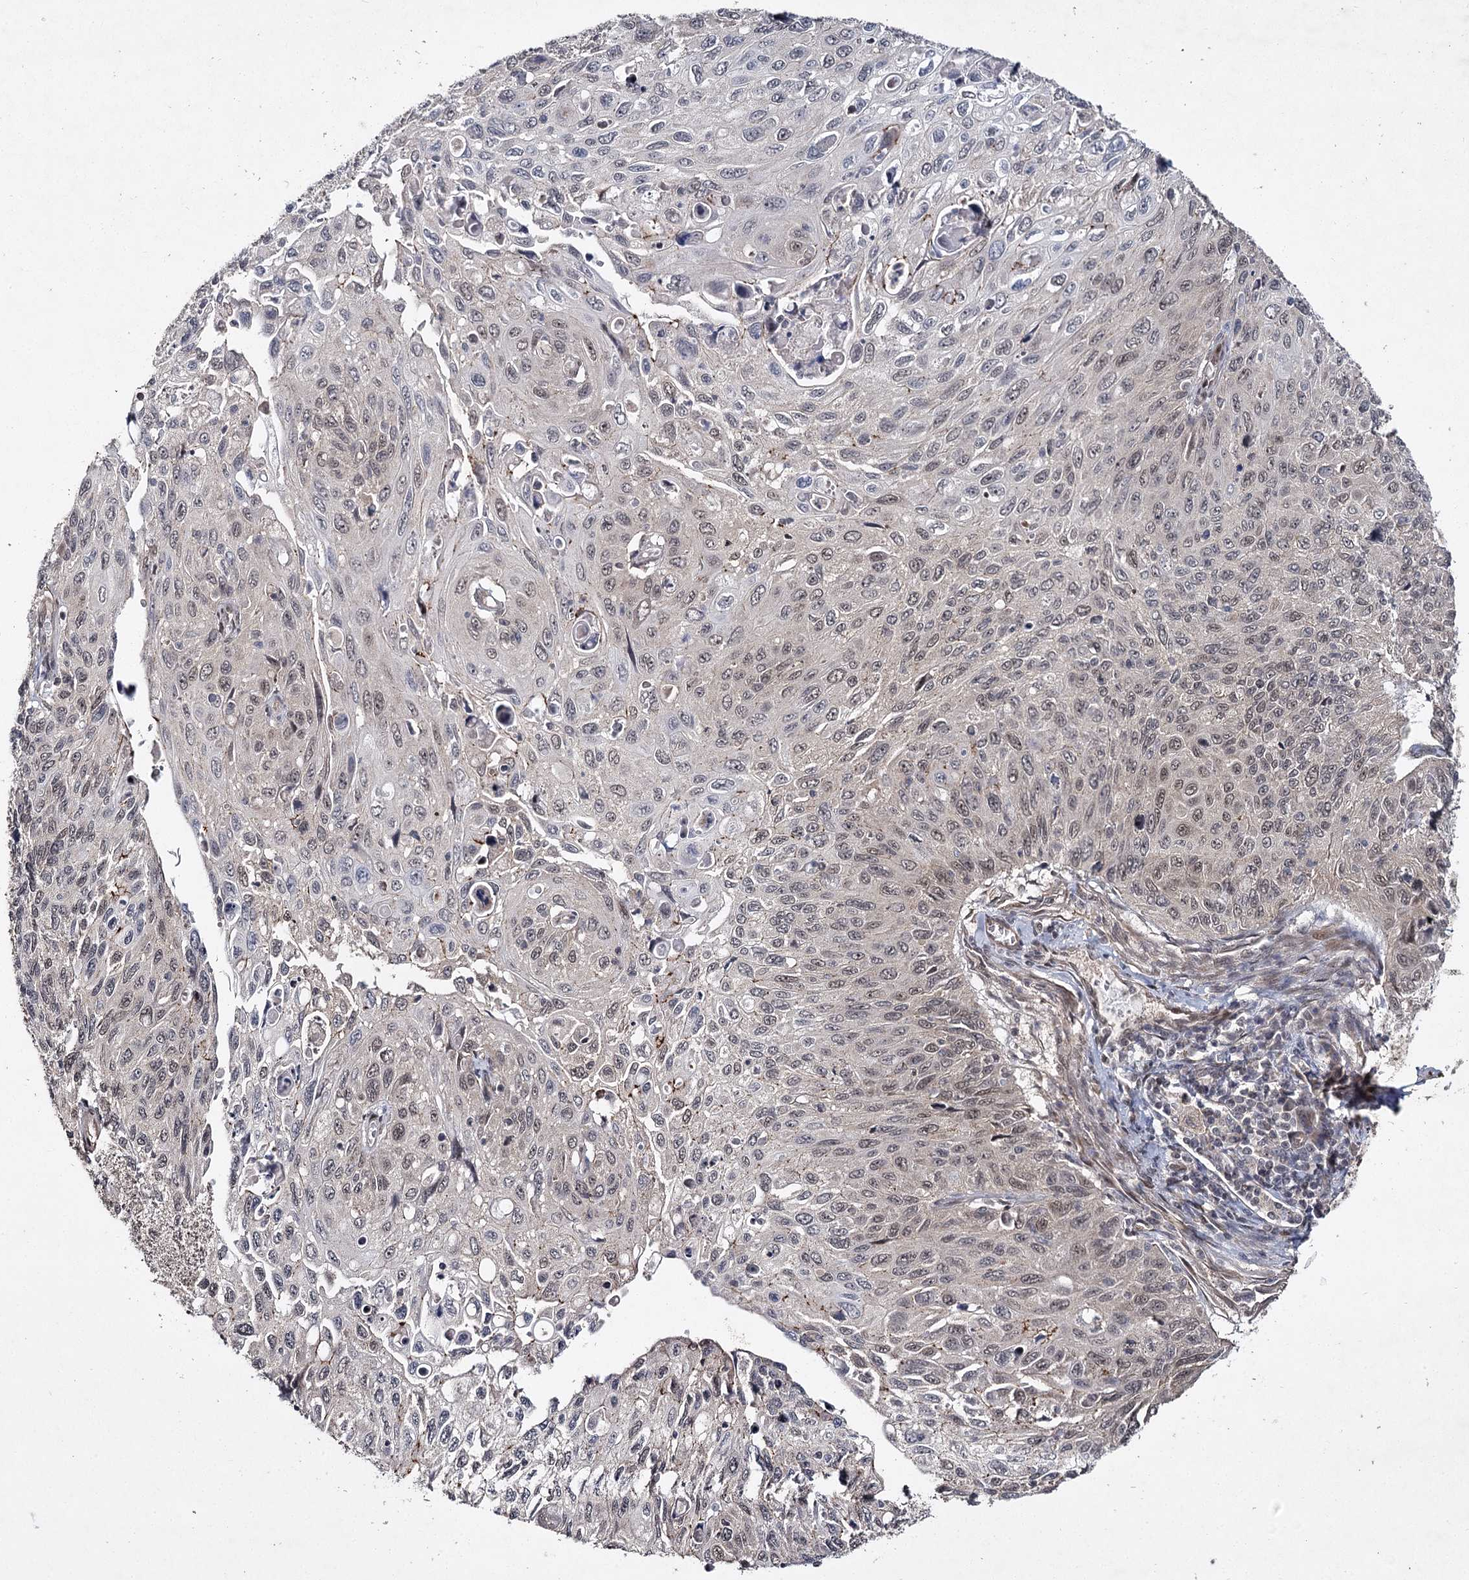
{"staining": {"intensity": "weak", "quantity": "<25%", "location": "nuclear"}, "tissue": "cervical cancer", "cell_type": "Tumor cells", "image_type": "cancer", "snomed": [{"axis": "morphology", "description": "Squamous cell carcinoma, NOS"}, {"axis": "topography", "description": "Cervix"}], "caption": "Immunohistochemistry of human cervical cancer reveals no positivity in tumor cells. Nuclei are stained in blue.", "gene": "DCUN1D4", "patient": {"sex": "female", "age": 70}}